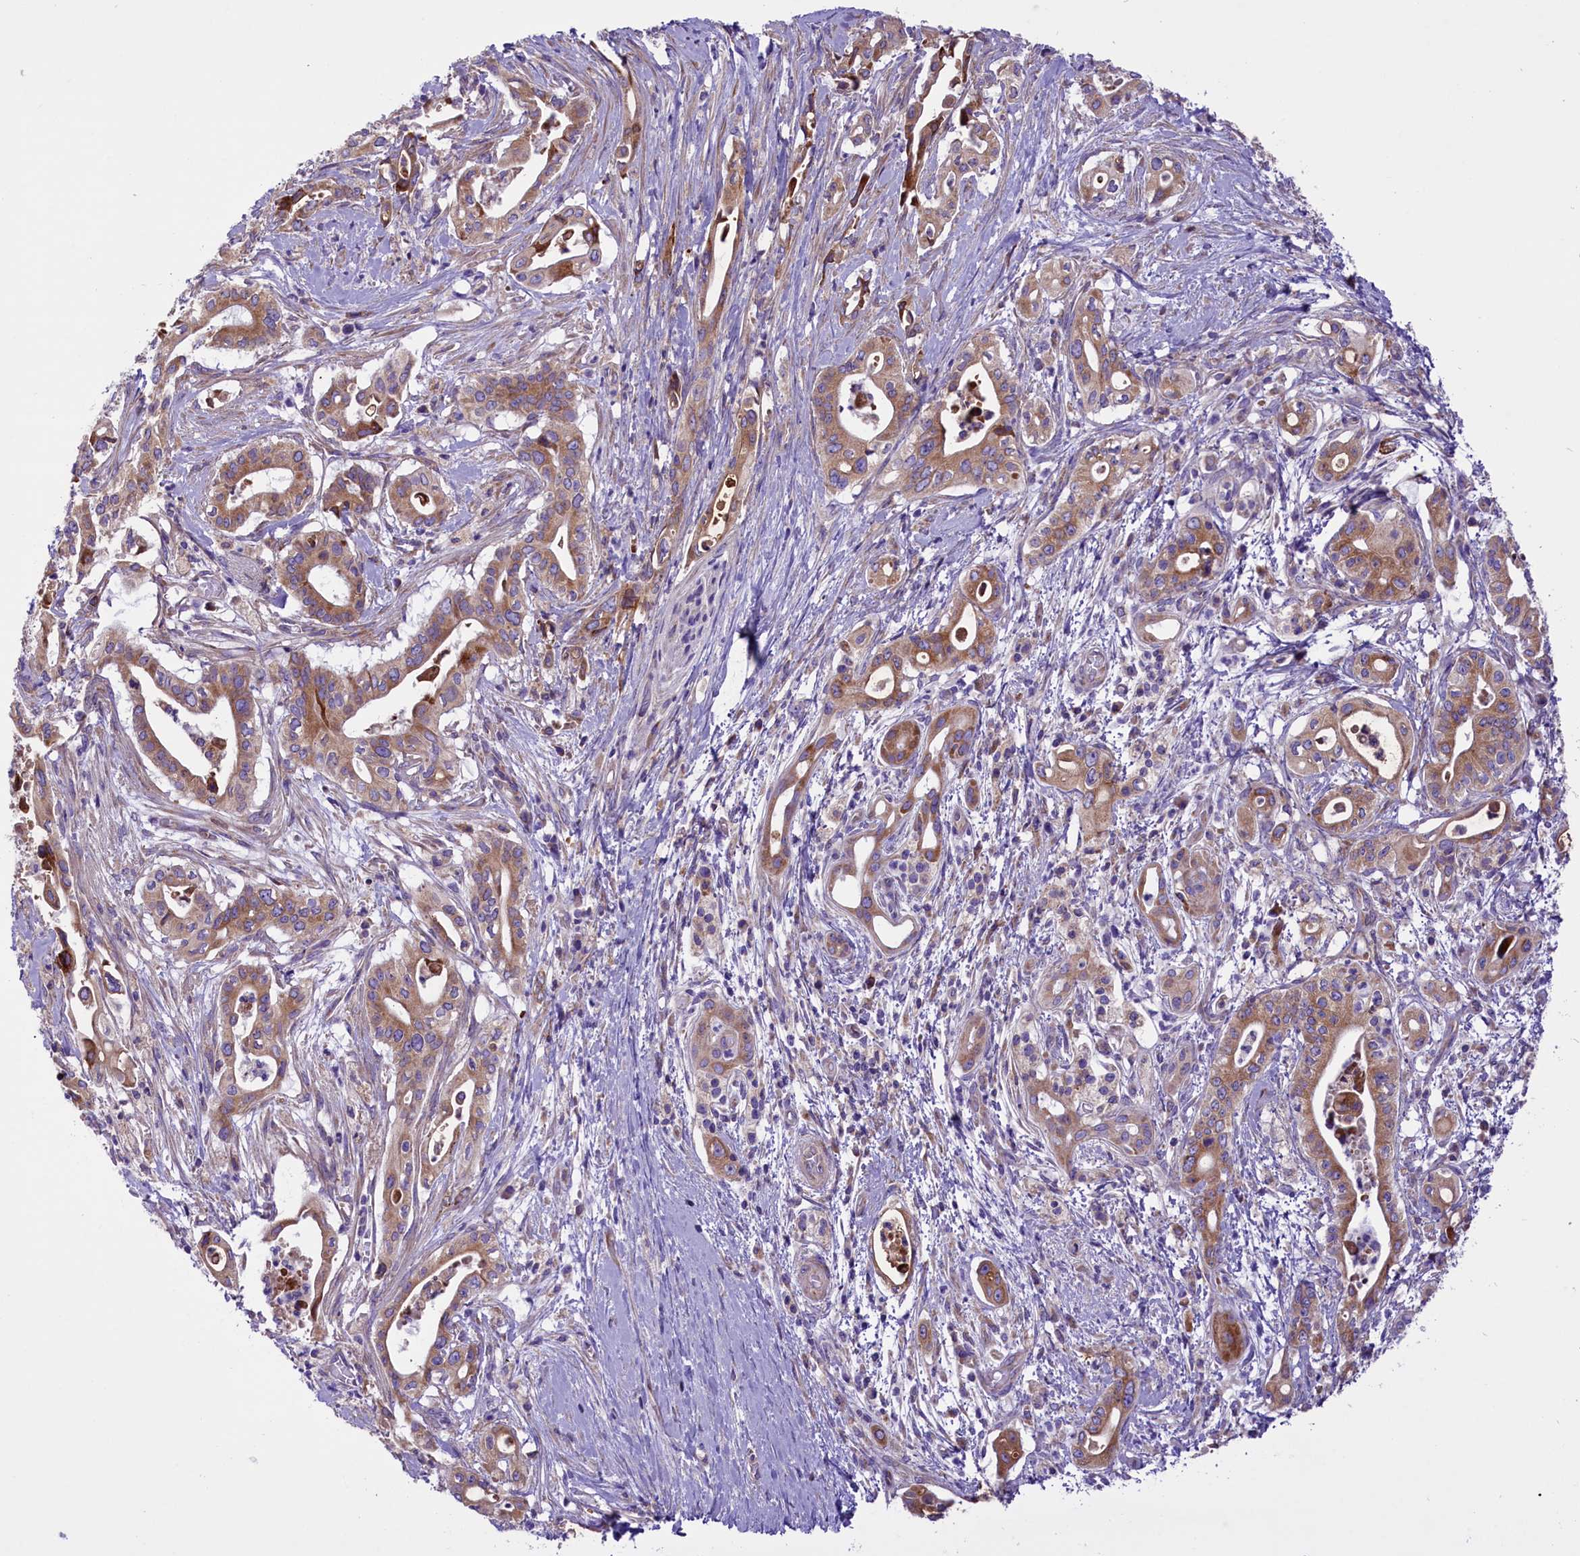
{"staining": {"intensity": "moderate", "quantity": ">75%", "location": "cytoplasmic/membranous"}, "tissue": "pancreatic cancer", "cell_type": "Tumor cells", "image_type": "cancer", "snomed": [{"axis": "morphology", "description": "Adenocarcinoma, NOS"}, {"axis": "topography", "description": "Pancreas"}], "caption": "A histopathology image showing moderate cytoplasmic/membranous positivity in approximately >75% of tumor cells in pancreatic cancer, as visualized by brown immunohistochemical staining.", "gene": "PTPRU", "patient": {"sex": "female", "age": 77}}